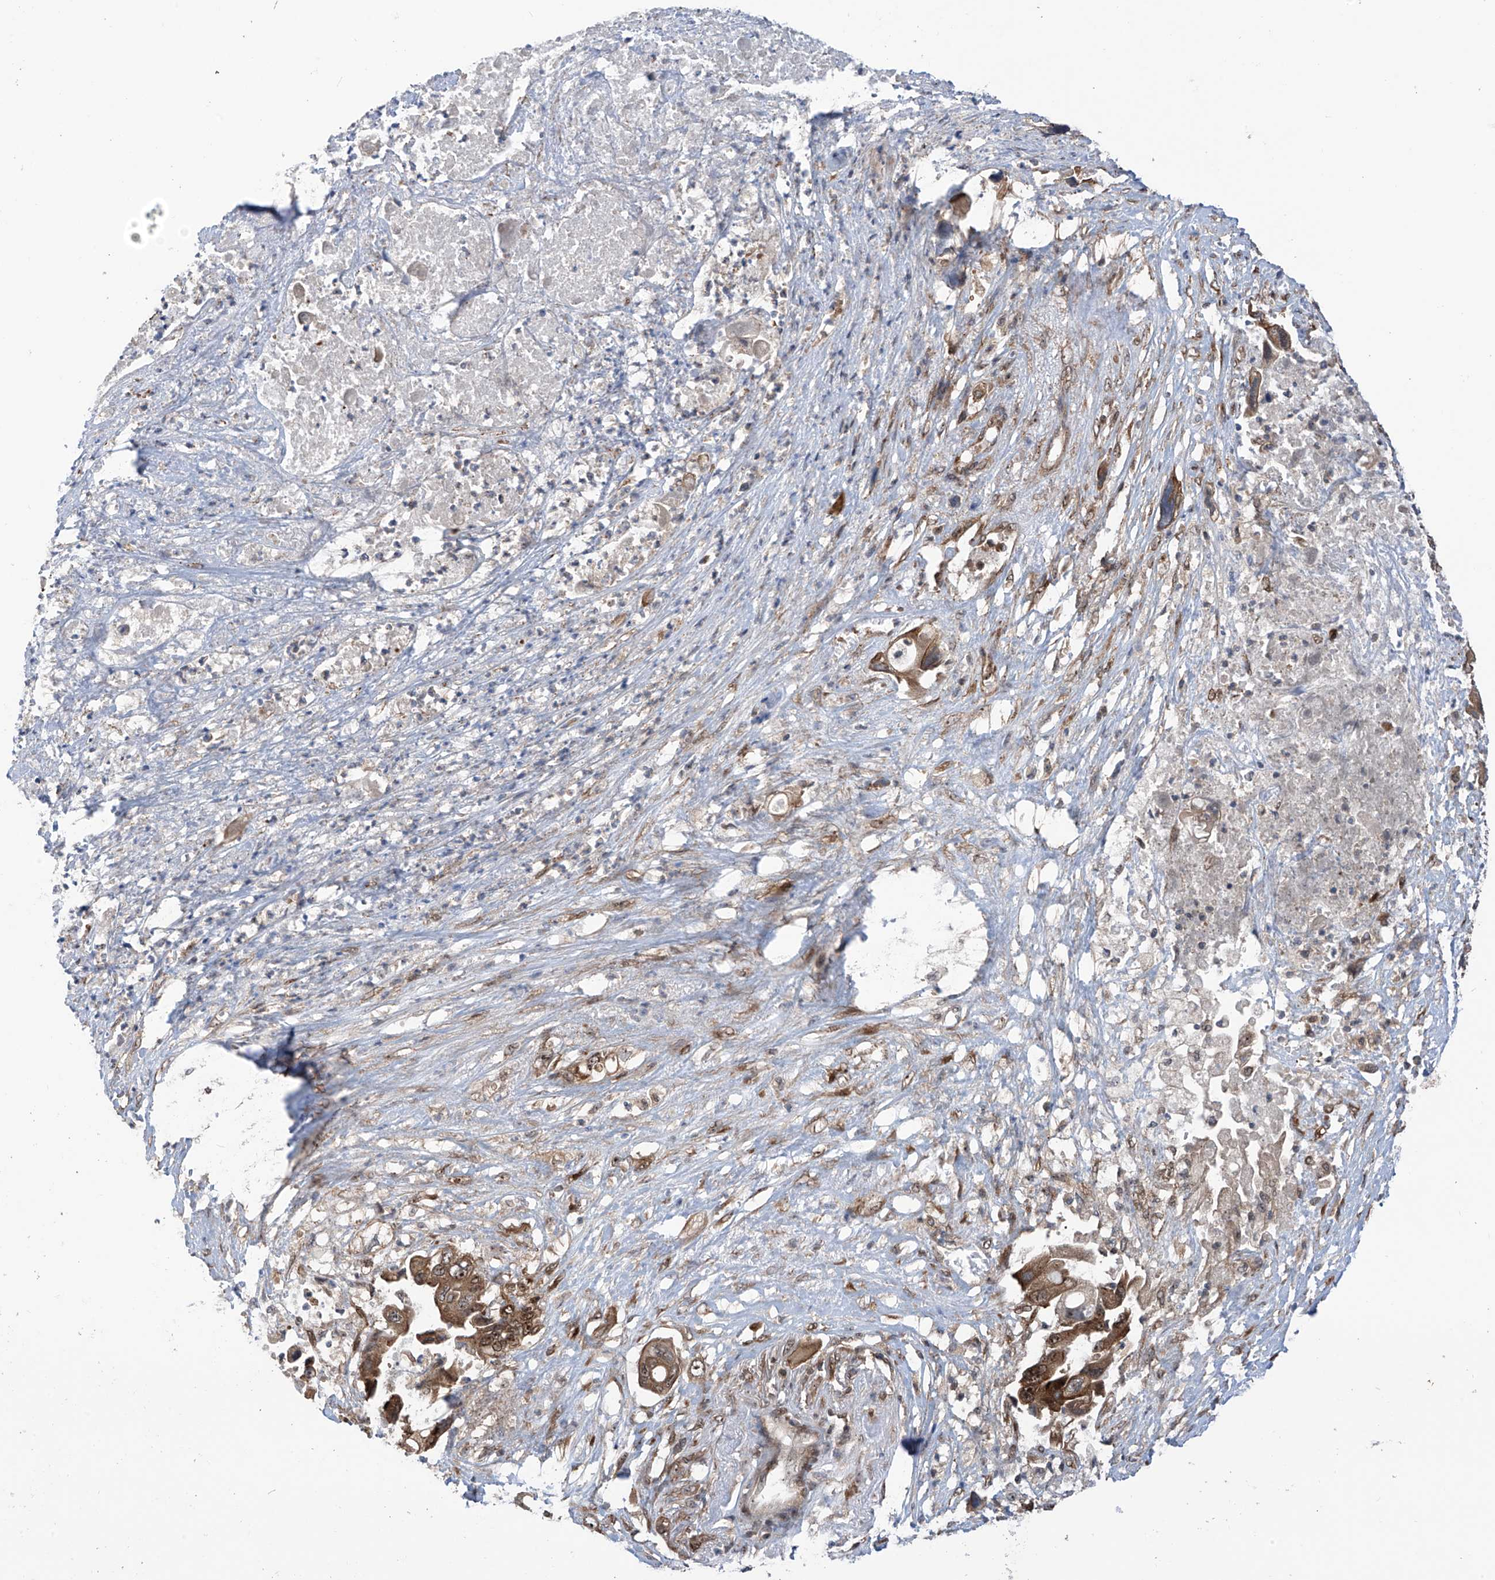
{"staining": {"intensity": "moderate", "quantity": ">75%", "location": "cytoplasmic/membranous,nuclear"}, "tissue": "pancreatic cancer", "cell_type": "Tumor cells", "image_type": "cancer", "snomed": [{"axis": "morphology", "description": "Adenocarcinoma, NOS"}, {"axis": "topography", "description": "Pancreas"}], "caption": "The immunohistochemical stain shows moderate cytoplasmic/membranous and nuclear expression in tumor cells of pancreatic cancer tissue.", "gene": "C1orf131", "patient": {"sex": "male", "age": 66}}